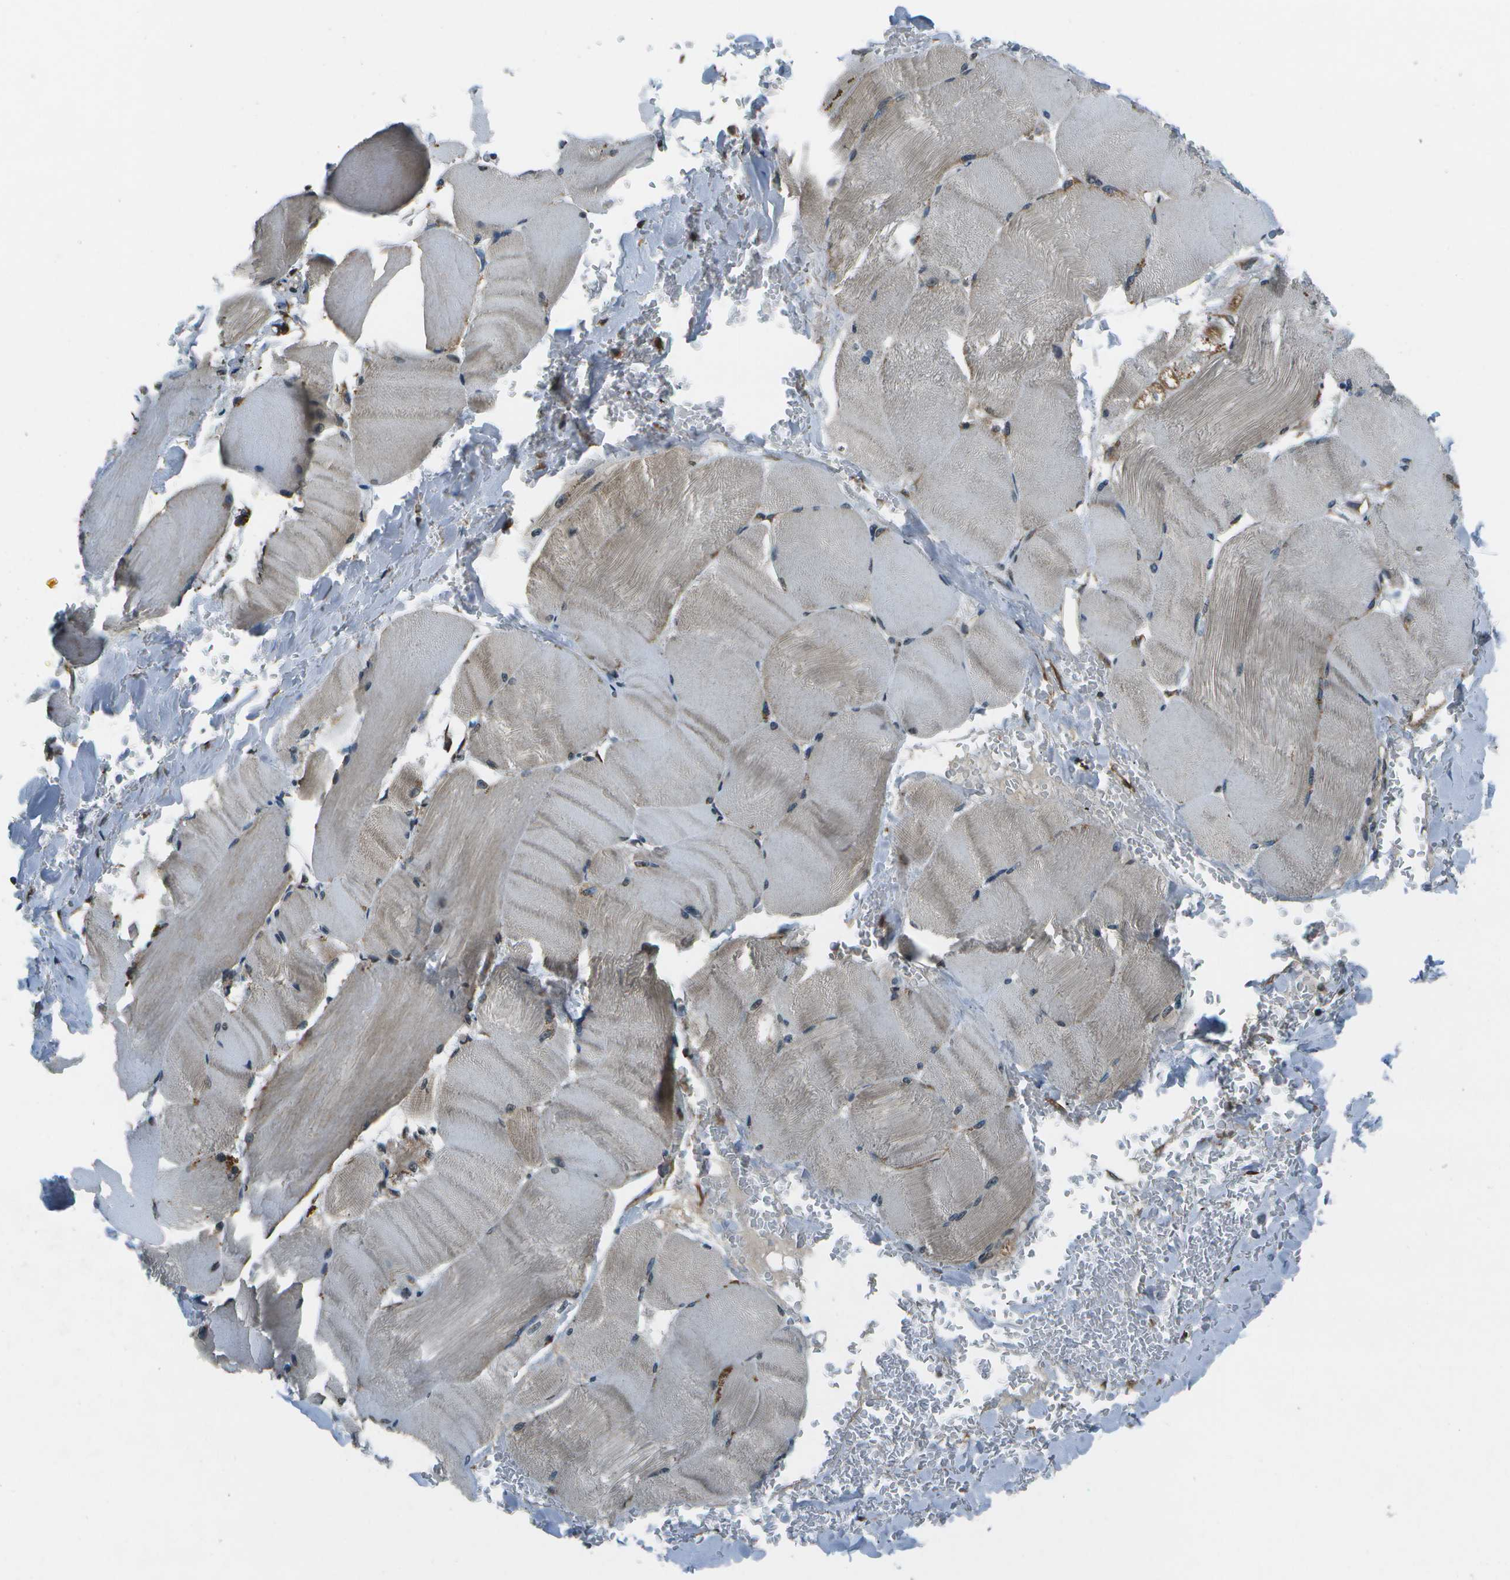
{"staining": {"intensity": "weak", "quantity": ">75%", "location": "cytoplasmic/membranous"}, "tissue": "skeletal muscle", "cell_type": "Myocytes", "image_type": "normal", "snomed": [{"axis": "morphology", "description": "Normal tissue, NOS"}, {"axis": "topography", "description": "Skin"}, {"axis": "topography", "description": "Skeletal muscle"}], "caption": "This micrograph demonstrates IHC staining of benign skeletal muscle, with low weak cytoplasmic/membranous positivity in approximately >75% of myocytes.", "gene": "EIF2AK1", "patient": {"sex": "male", "age": 83}}